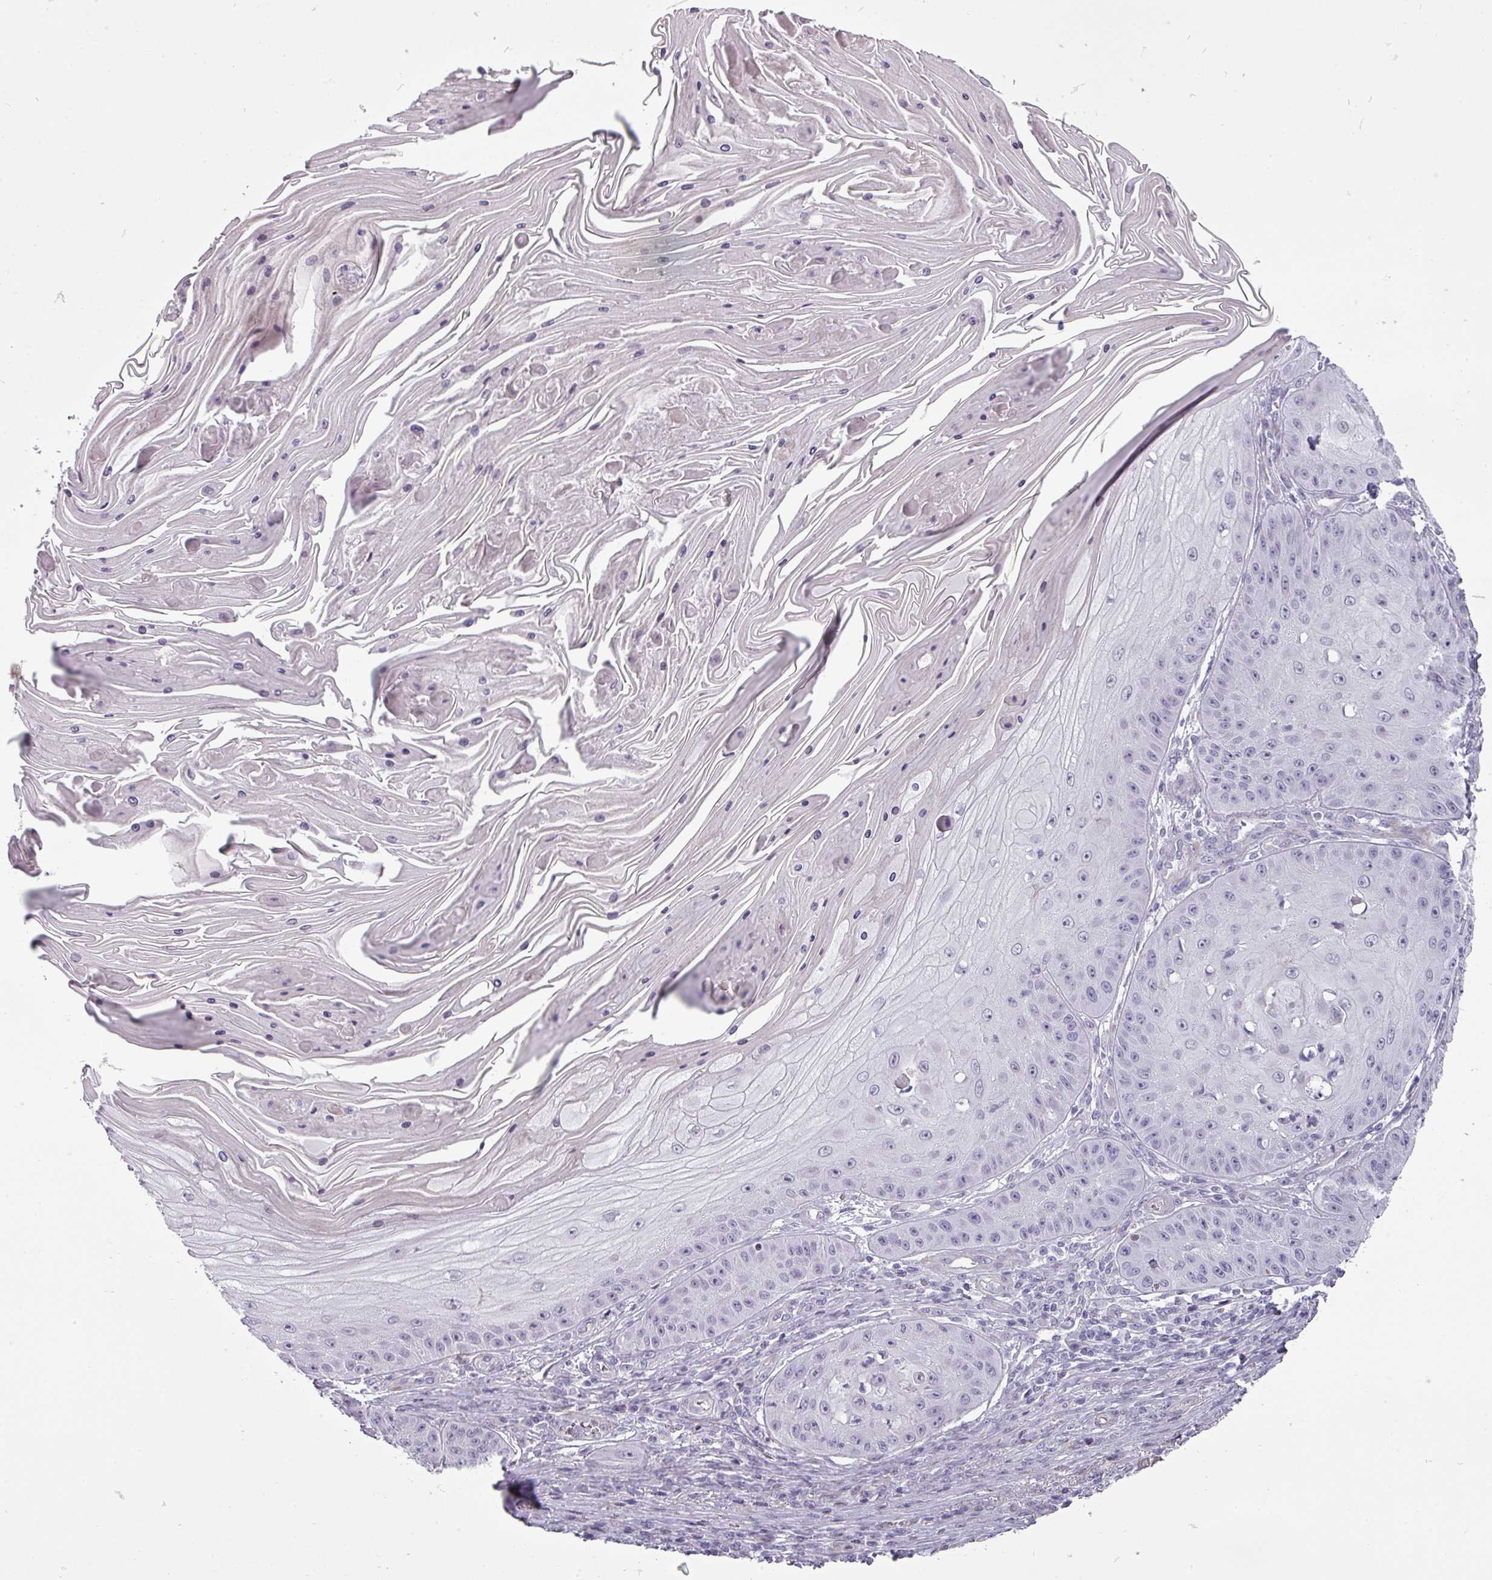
{"staining": {"intensity": "negative", "quantity": "none", "location": "none"}, "tissue": "skin cancer", "cell_type": "Tumor cells", "image_type": "cancer", "snomed": [{"axis": "morphology", "description": "Squamous cell carcinoma, NOS"}, {"axis": "topography", "description": "Skin"}], "caption": "IHC image of human skin squamous cell carcinoma stained for a protein (brown), which reveals no staining in tumor cells. The staining was performed using DAB (3,3'-diaminobenzidine) to visualize the protein expression in brown, while the nuclei were stained in blue with hematoxylin (Magnification: 20x).", "gene": "CHRDL1", "patient": {"sex": "male", "age": 70}}